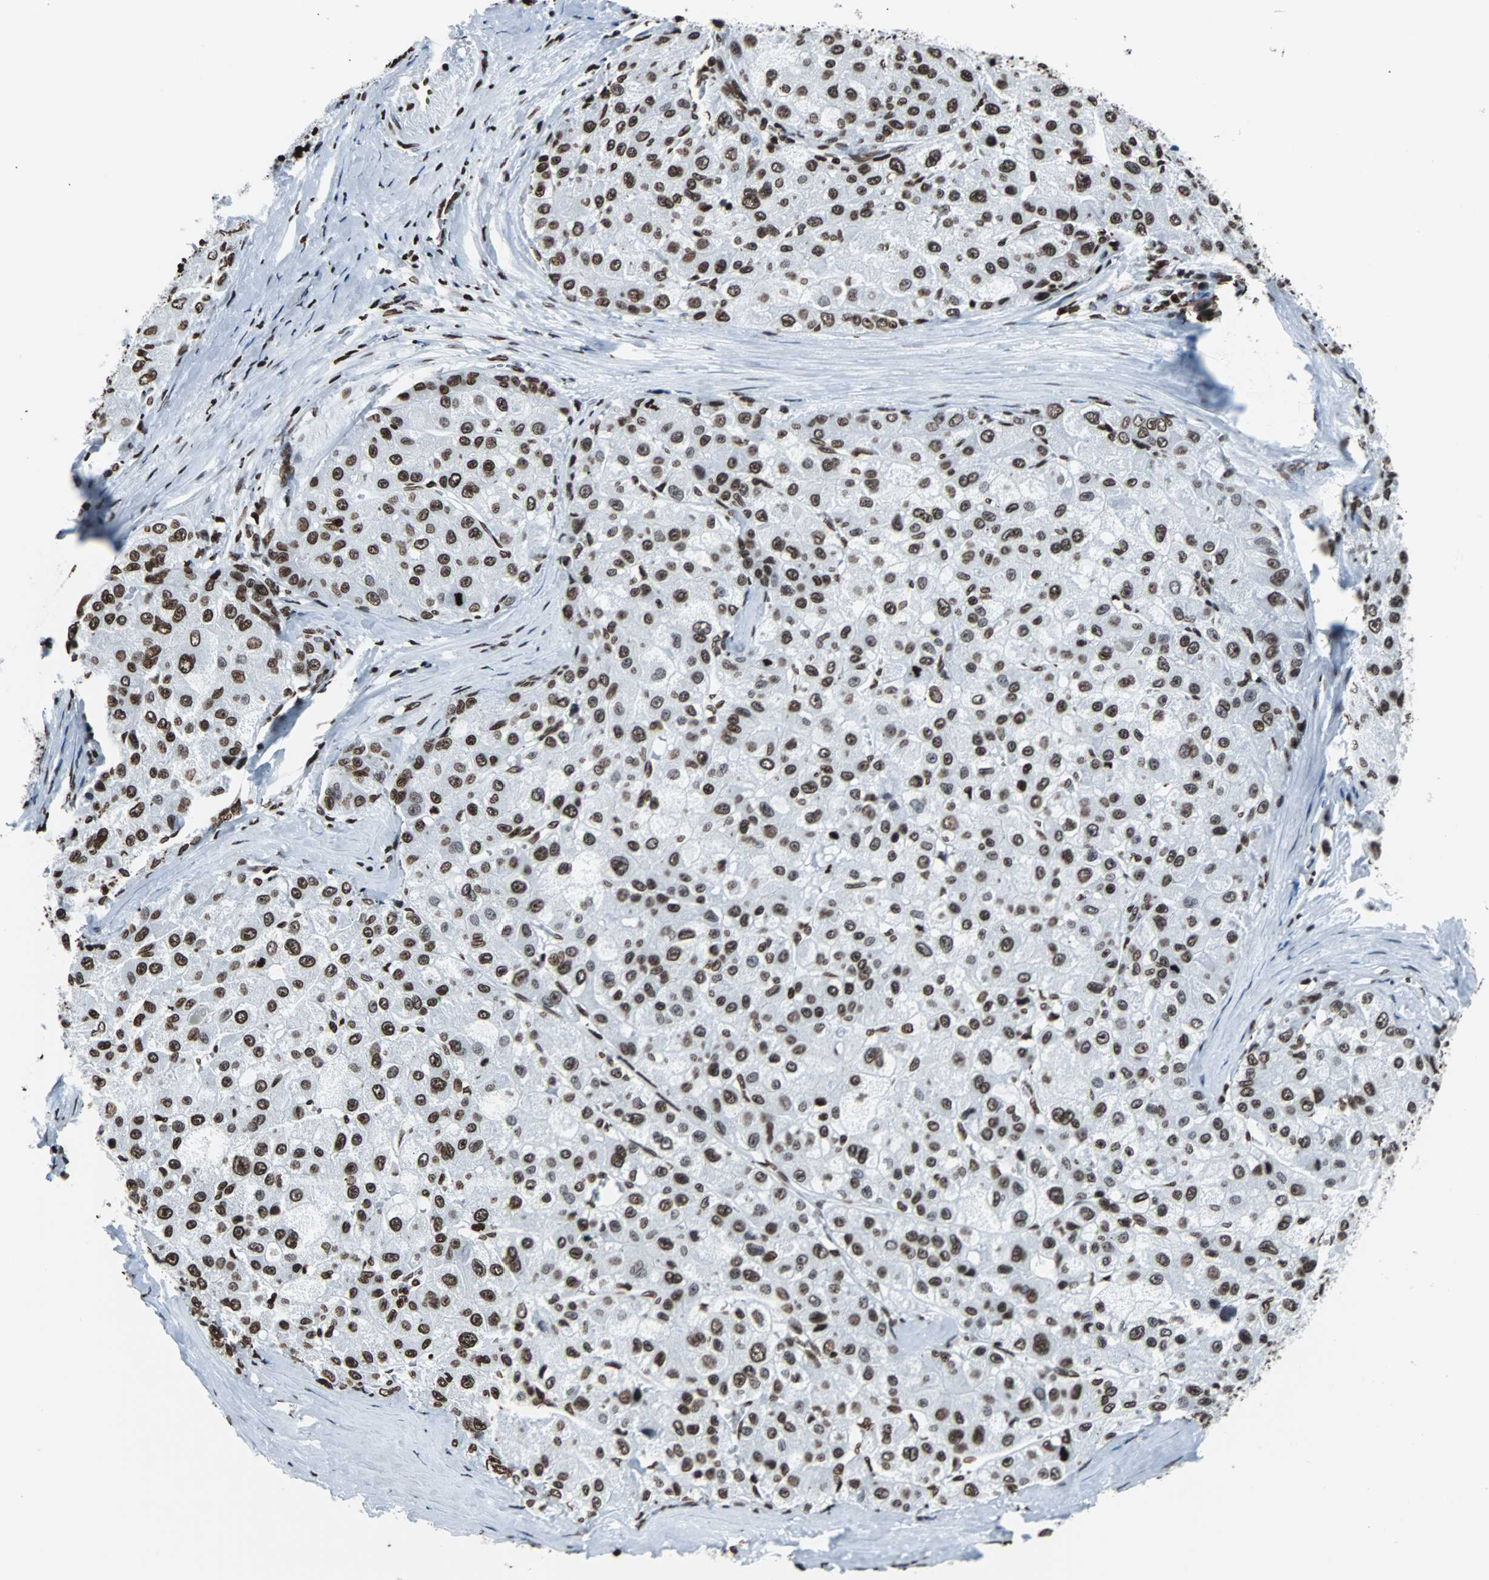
{"staining": {"intensity": "strong", "quantity": ">75%", "location": "nuclear"}, "tissue": "liver cancer", "cell_type": "Tumor cells", "image_type": "cancer", "snomed": [{"axis": "morphology", "description": "Carcinoma, Hepatocellular, NOS"}, {"axis": "topography", "description": "Liver"}], "caption": "The photomicrograph reveals immunohistochemical staining of liver hepatocellular carcinoma. There is strong nuclear staining is identified in about >75% of tumor cells.", "gene": "H2BC18", "patient": {"sex": "male", "age": 80}}